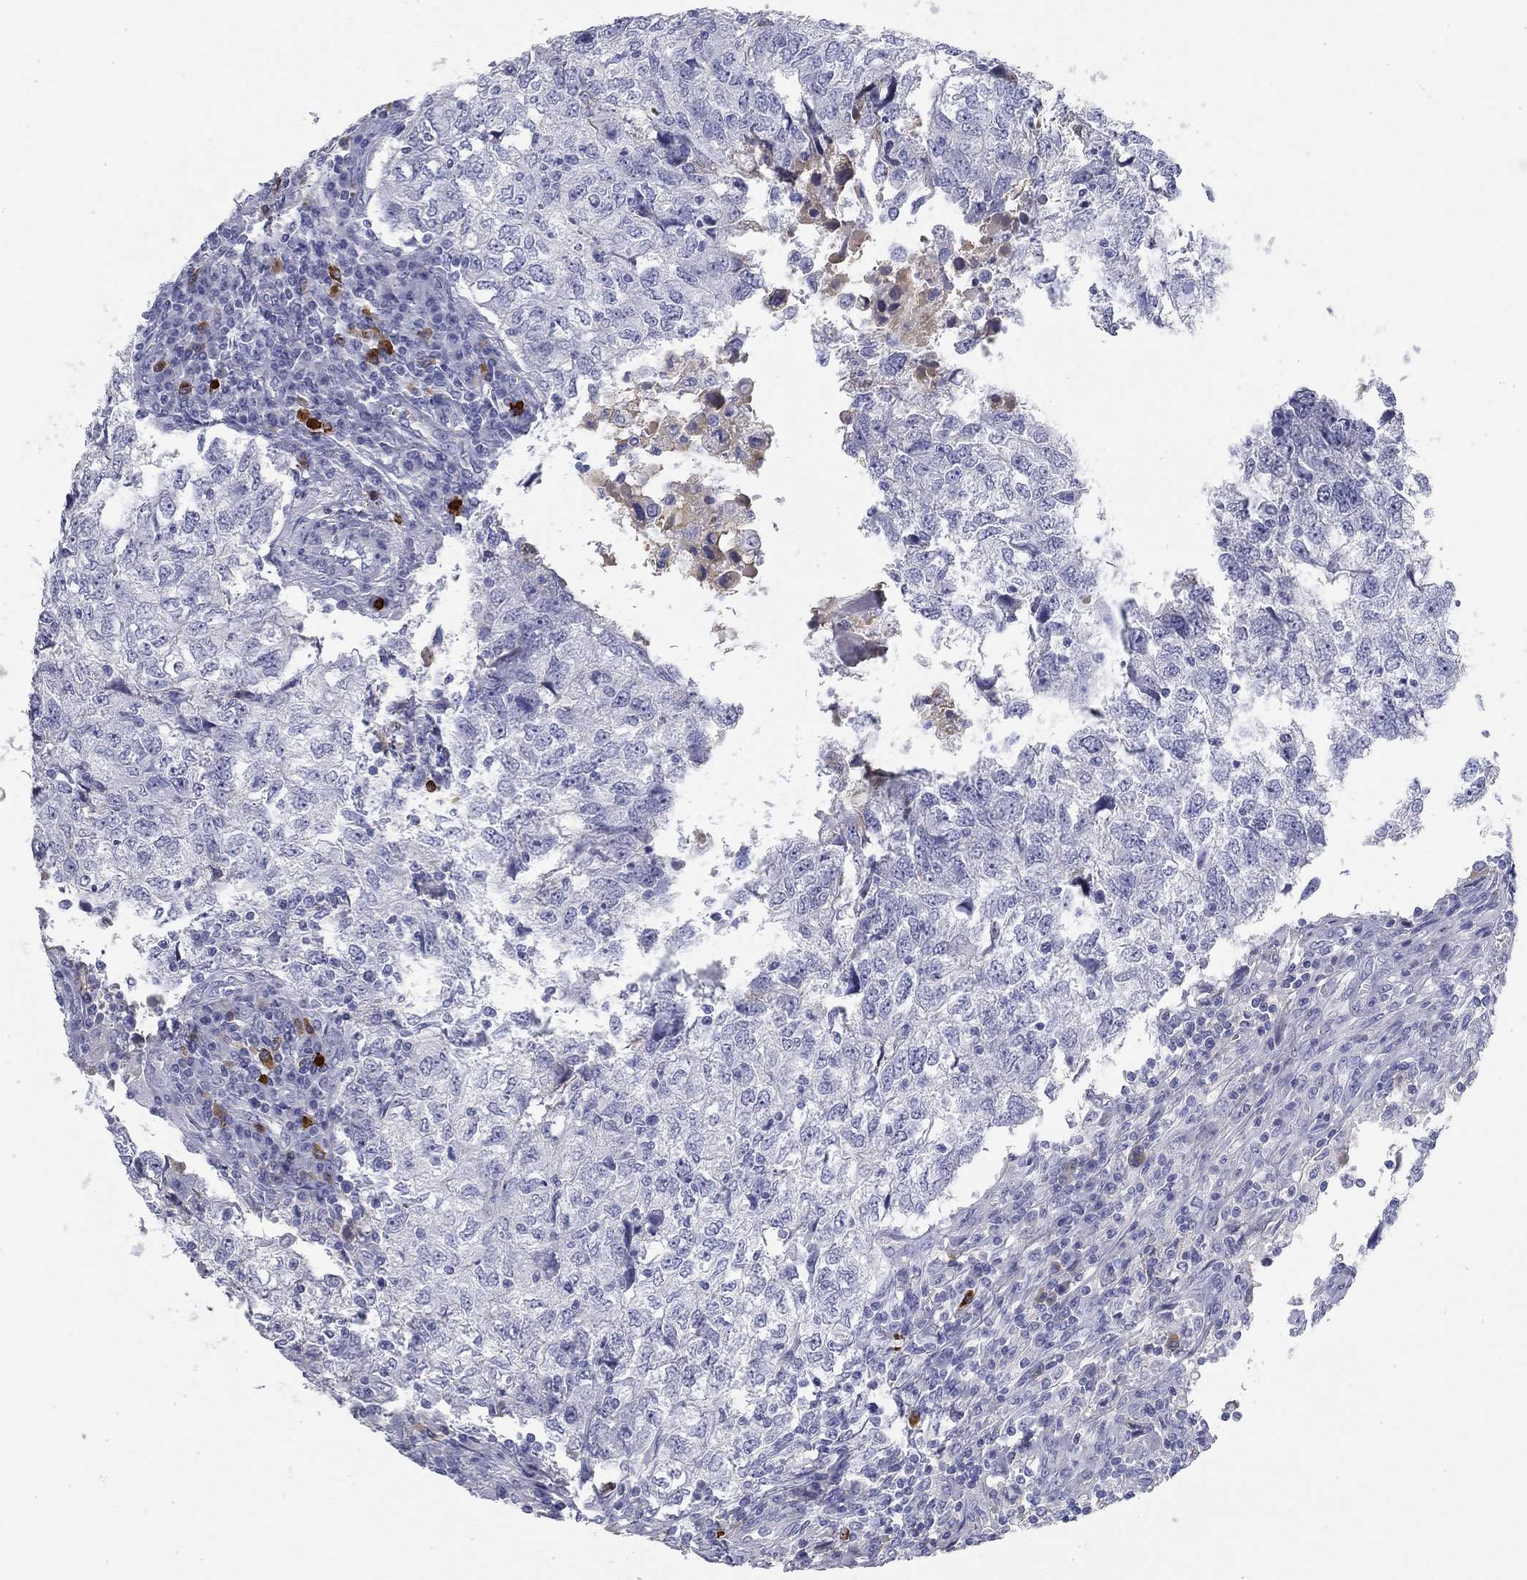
{"staining": {"intensity": "negative", "quantity": "none", "location": "none"}, "tissue": "breast cancer", "cell_type": "Tumor cells", "image_type": "cancer", "snomed": [{"axis": "morphology", "description": "Duct carcinoma"}, {"axis": "topography", "description": "Breast"}], "caption": "An image of breast cancer stained for a protein displays no brown staining in tumor cells.", "gene": "PHOX2B", "patient": {"sex": "female", "age": 30}}